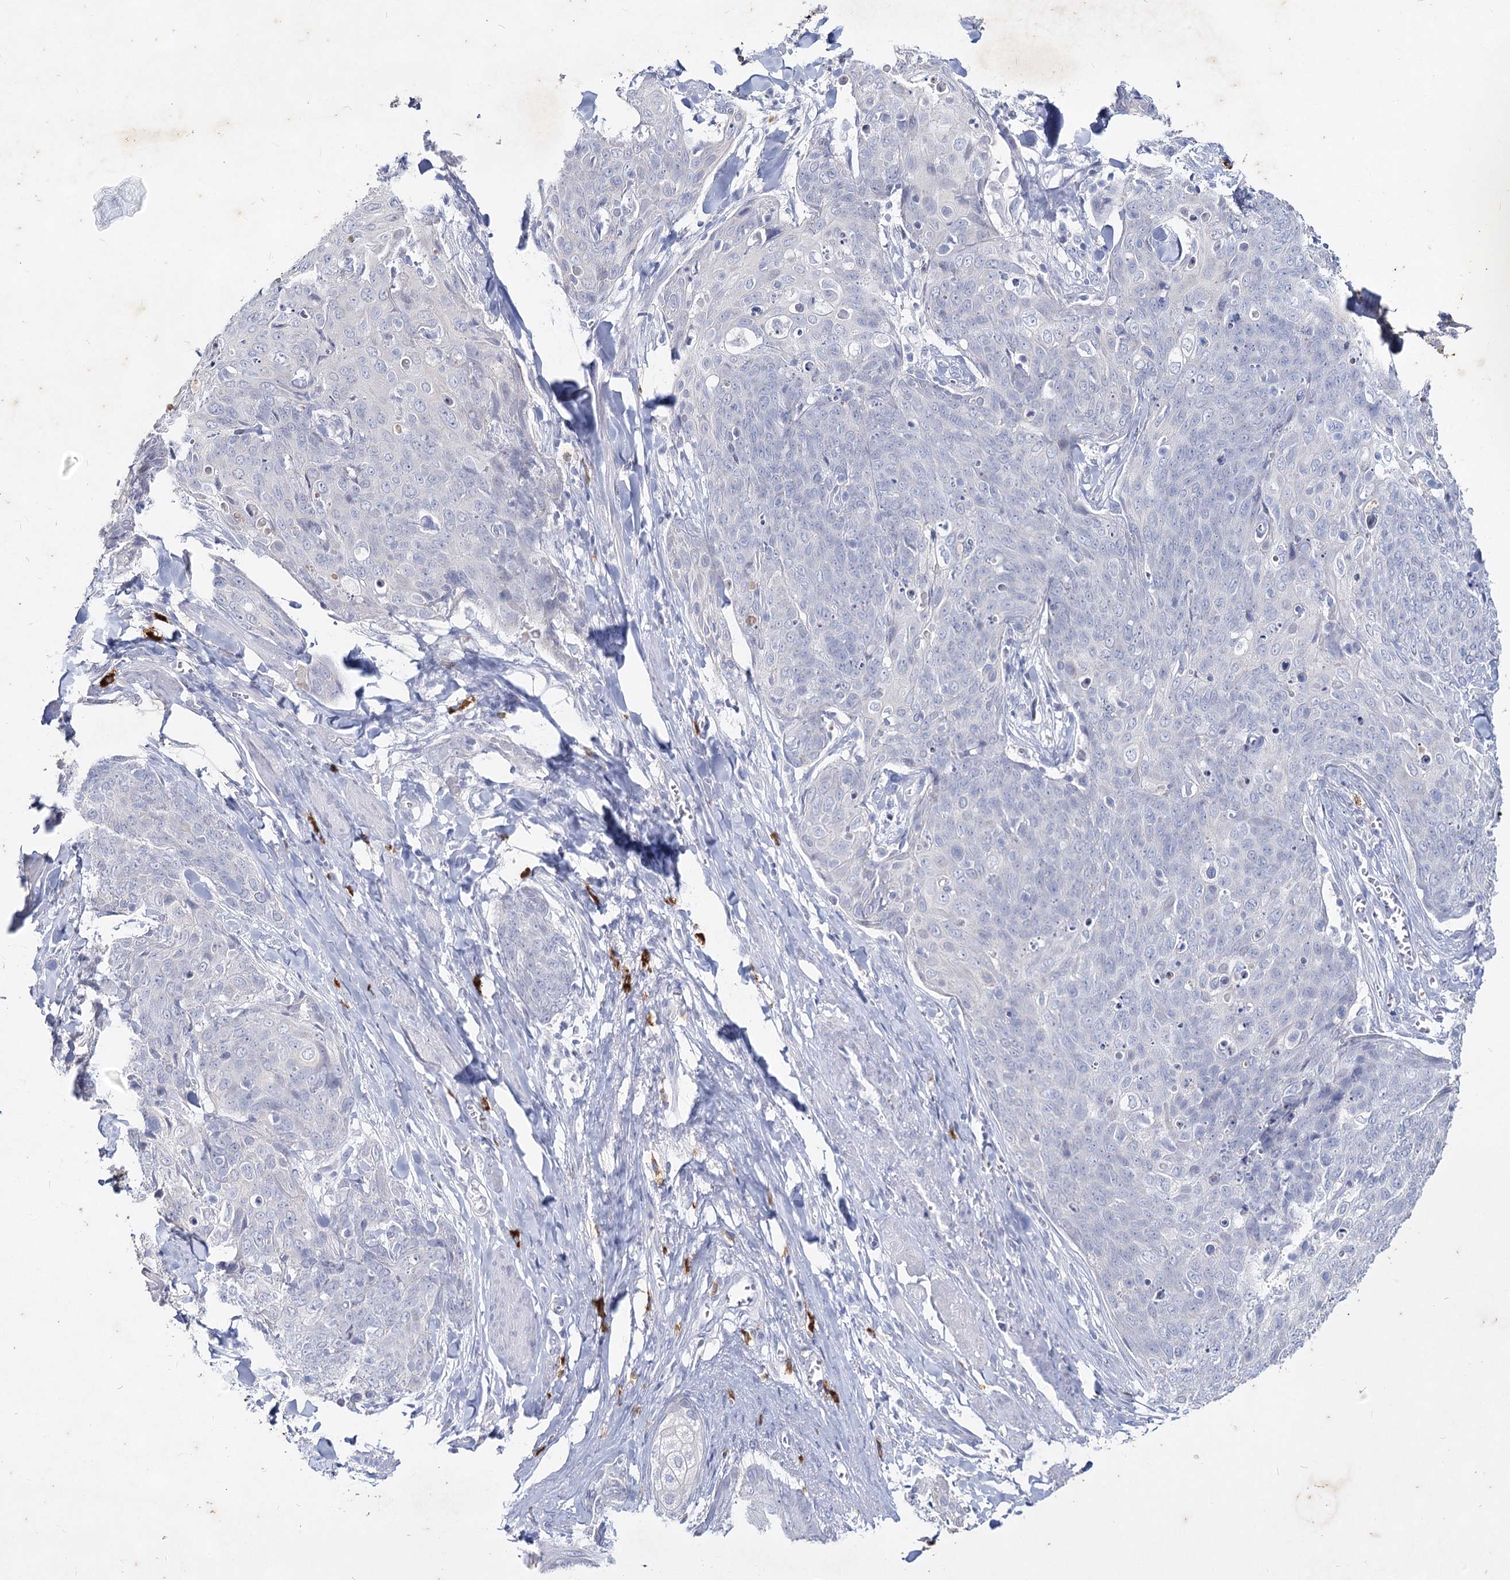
{"staining": {"intensity": "negative", "quantity": "none", "location": "none"}, "tissue": "skin cancer", "cell_type": "Tumor cells", "image_type": "cancer", "snomed": [{"axis": "morphology", "description": "Squamous cell carcinoma, NOS"}, {"axis": "topography", "description": "Skin"}, {"axis": "topography", "description": "Vulva"}], "caption": "A high-resolution micrograph shows immunohistochemistry staining of skin squamous cell carcinoma, which exhibits no significant expression in tumor cells. (DAB (3,3'-diaminobenzidine) immunohistochemistry (IHC), high magnification).", "gene": "CCDC73", "patient": {"sex": "female", "age": 85}}